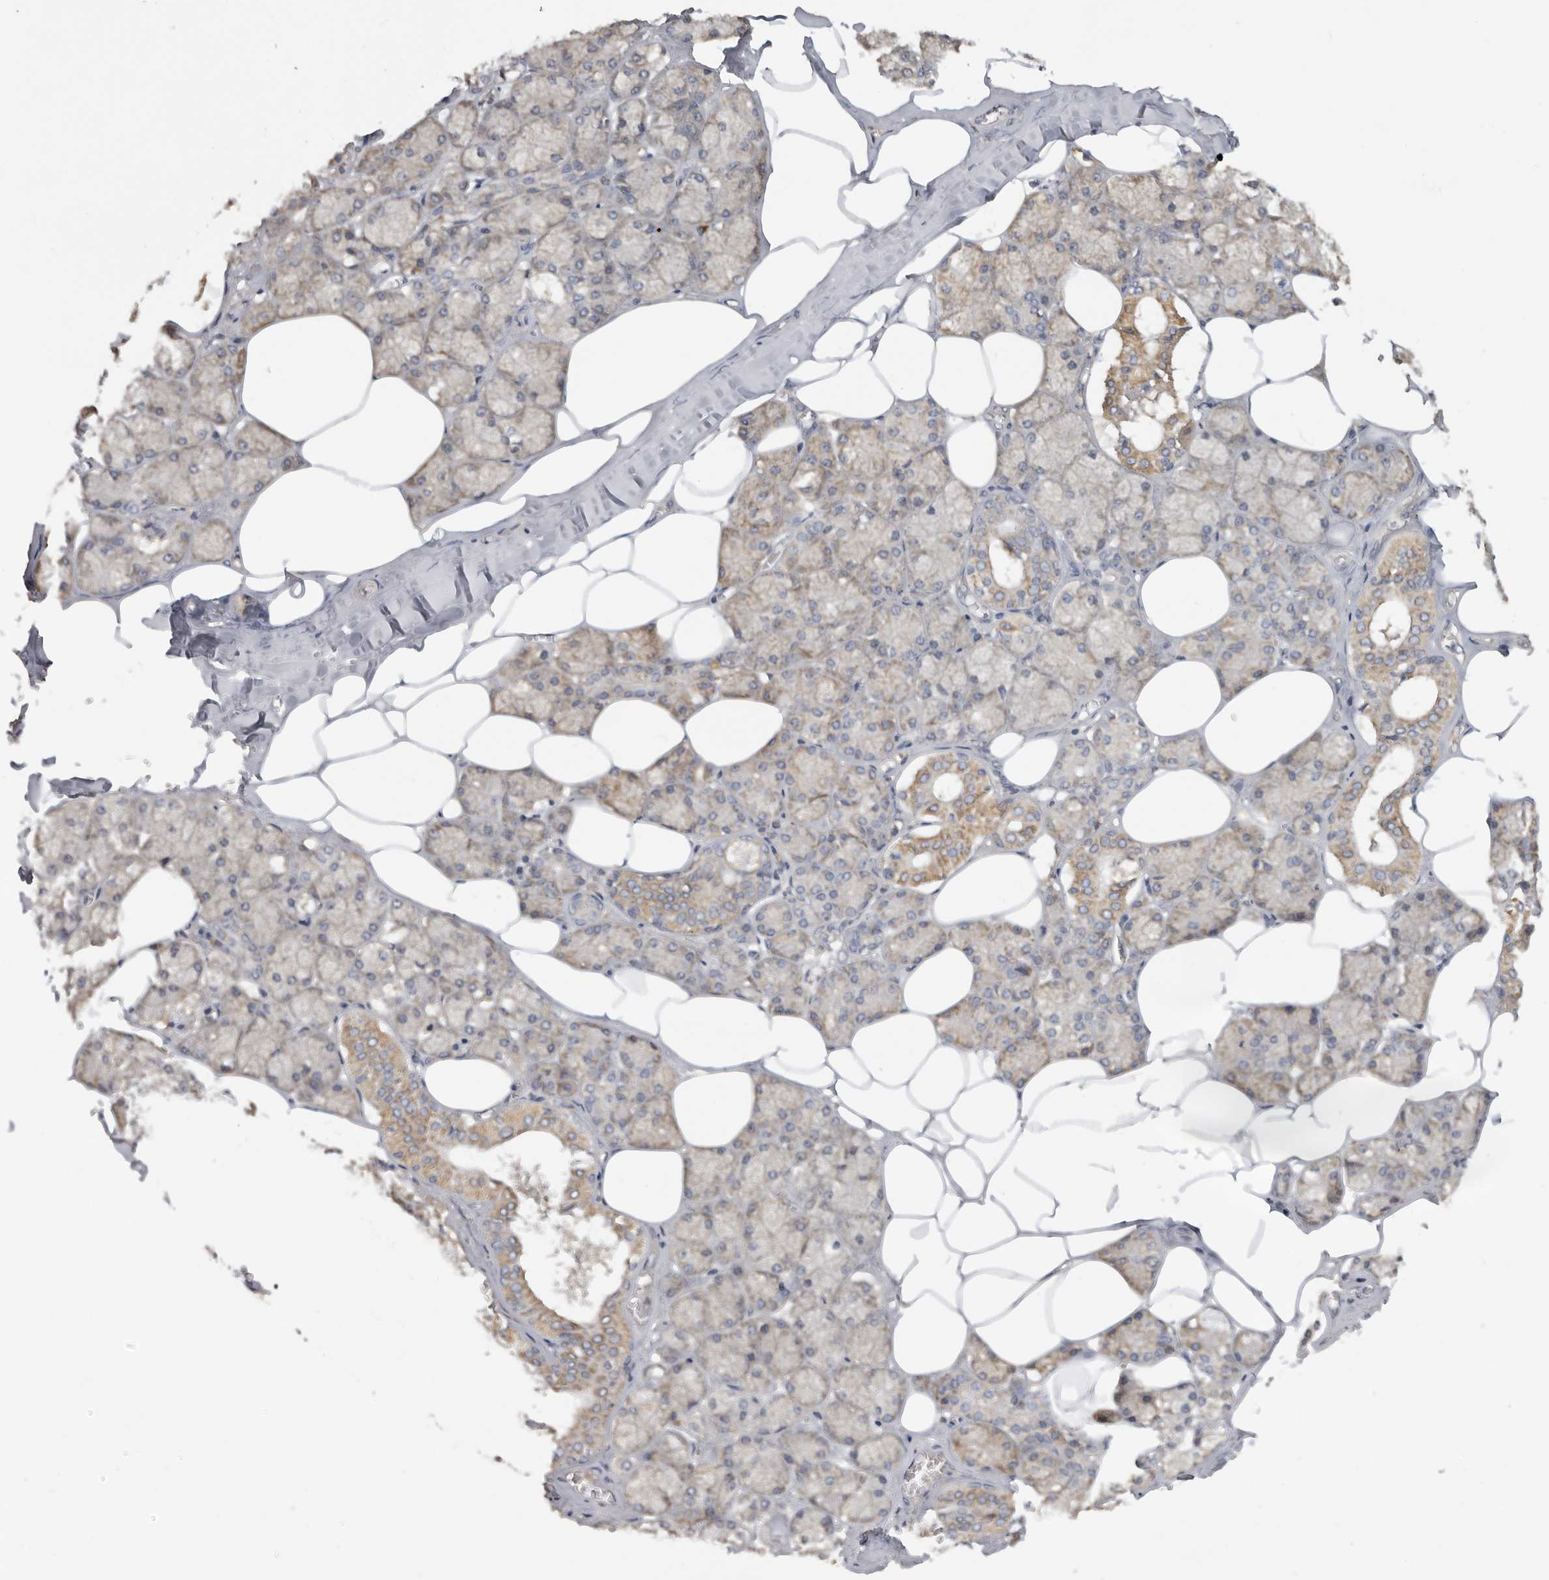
{"staining": {"intensity": "moderate", "quantity": "25%-75%", "location": "cytoplasmic/membranous"}, "tissue": "salivary gland", "cell_type": "Glandular cells", "image_type": "normal", "snomed": [{"axis": "morphology", "description": "Normal tissue, NOS"}, {"axis": "topography", "description": "Salivary gland"}], "caption": "Normal salivary gland displays moderate cytoplasmic/membranous staining in approximately 25%-75% of glandular cells, visualized by immunohistochemistry. Using DAB (brown) and hematoxylin (blue) stains, captured at high magnification using brightfield microscopy.", "gene": "PPP1R42", "patient": {"sex": "male", "age": 62}}